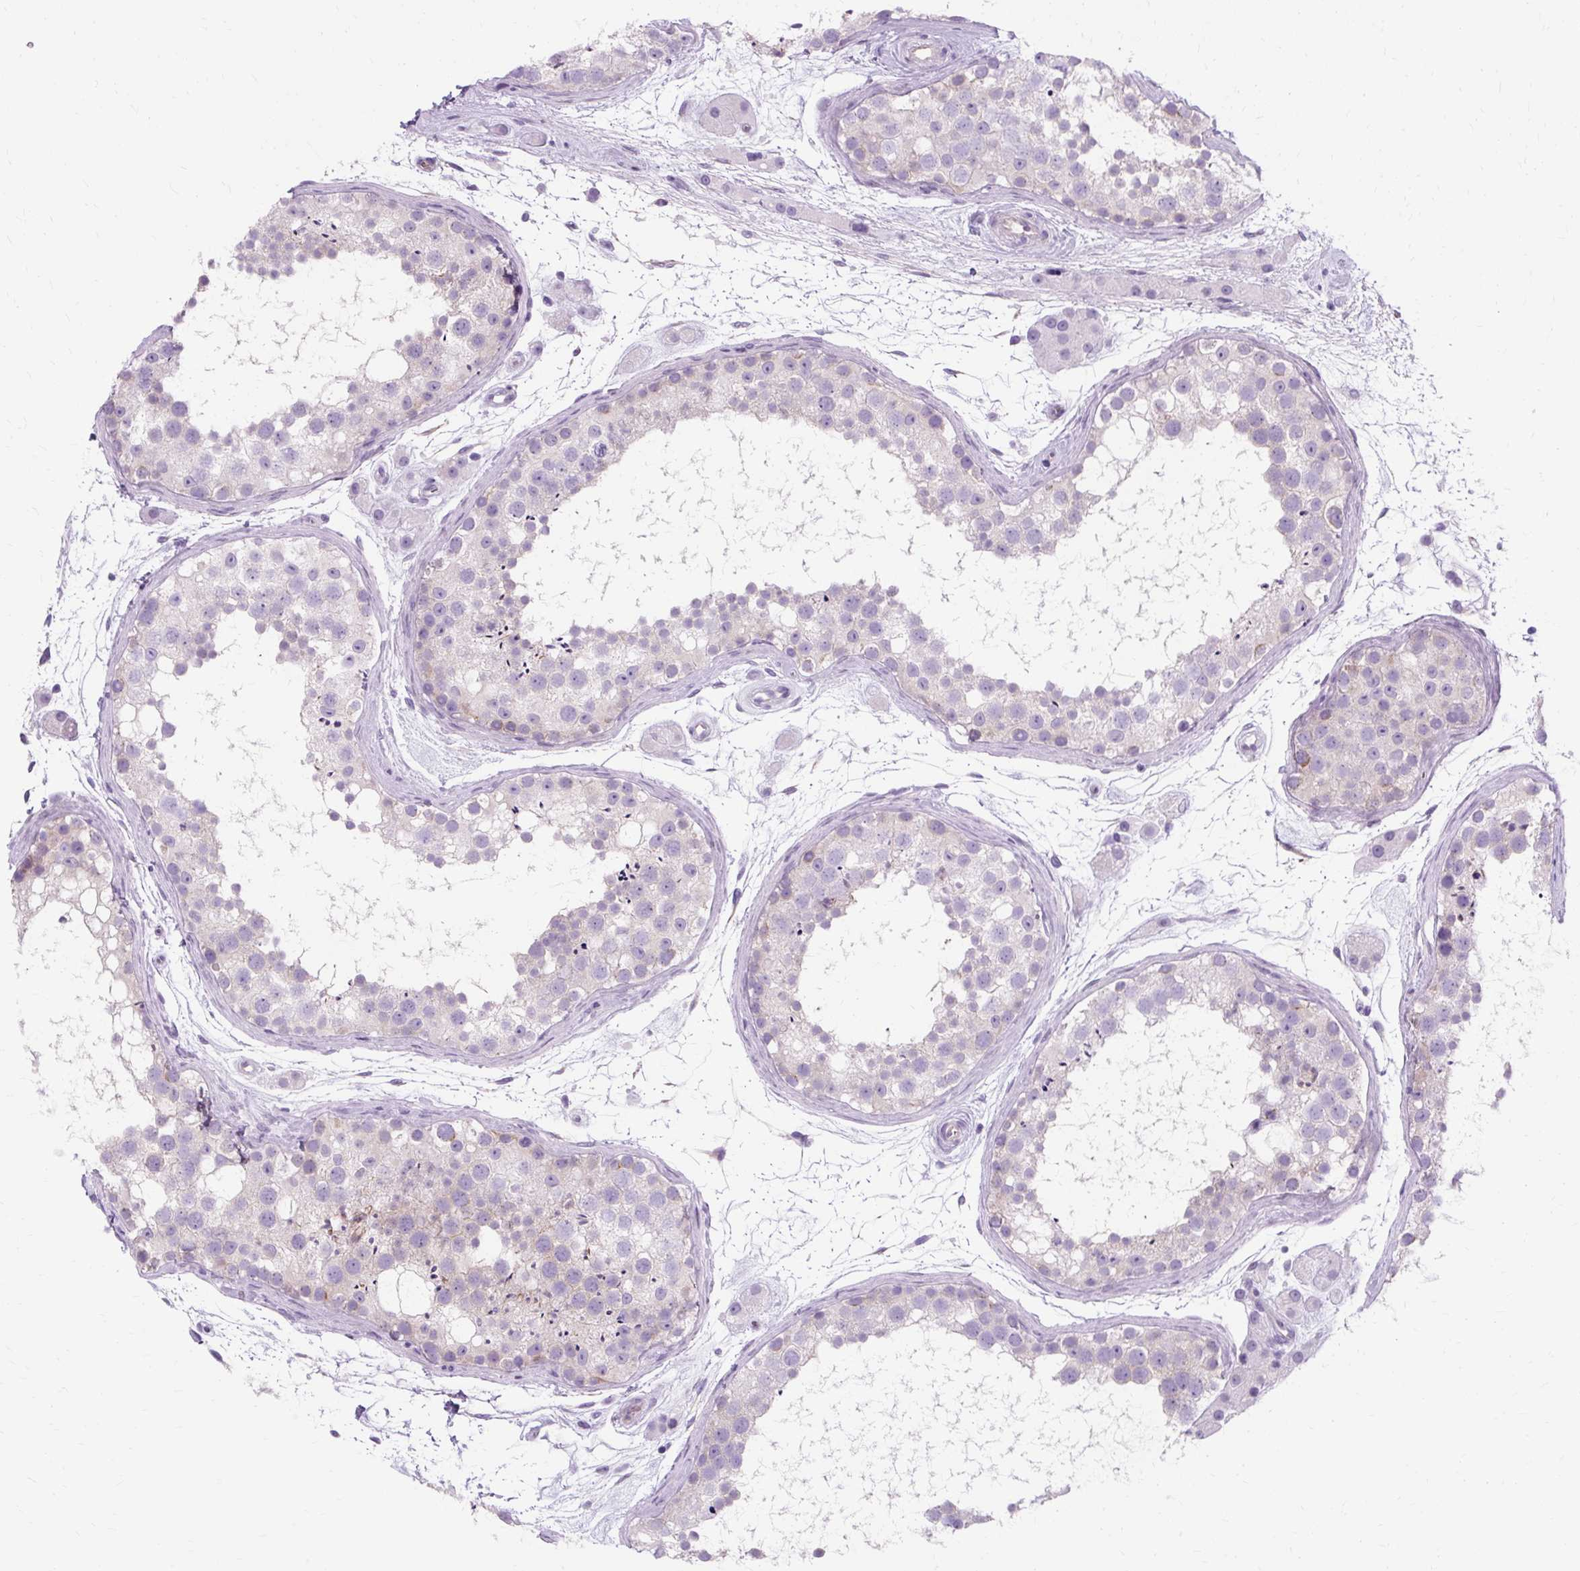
{"staining": {"intensity": "negative", "quantity": "none", "location": "none"}, "tissue": "testis", "cell_type": "Cells in seminiferous ducts", "image_type": "normal", "snomed": [{"axis": "morphology", "description": "Normal tissue, NOS"}, {"axis": "topography", "description": "Testis"}], "caption": "Immunohistochemical staining of benign human testis reveals no significant staining in cells in seminiferous ducts. (IHC, brightfield microscopy, high magnification).", "gene": "TMEM89", "patient": {"sex": "male", "age": 41}}